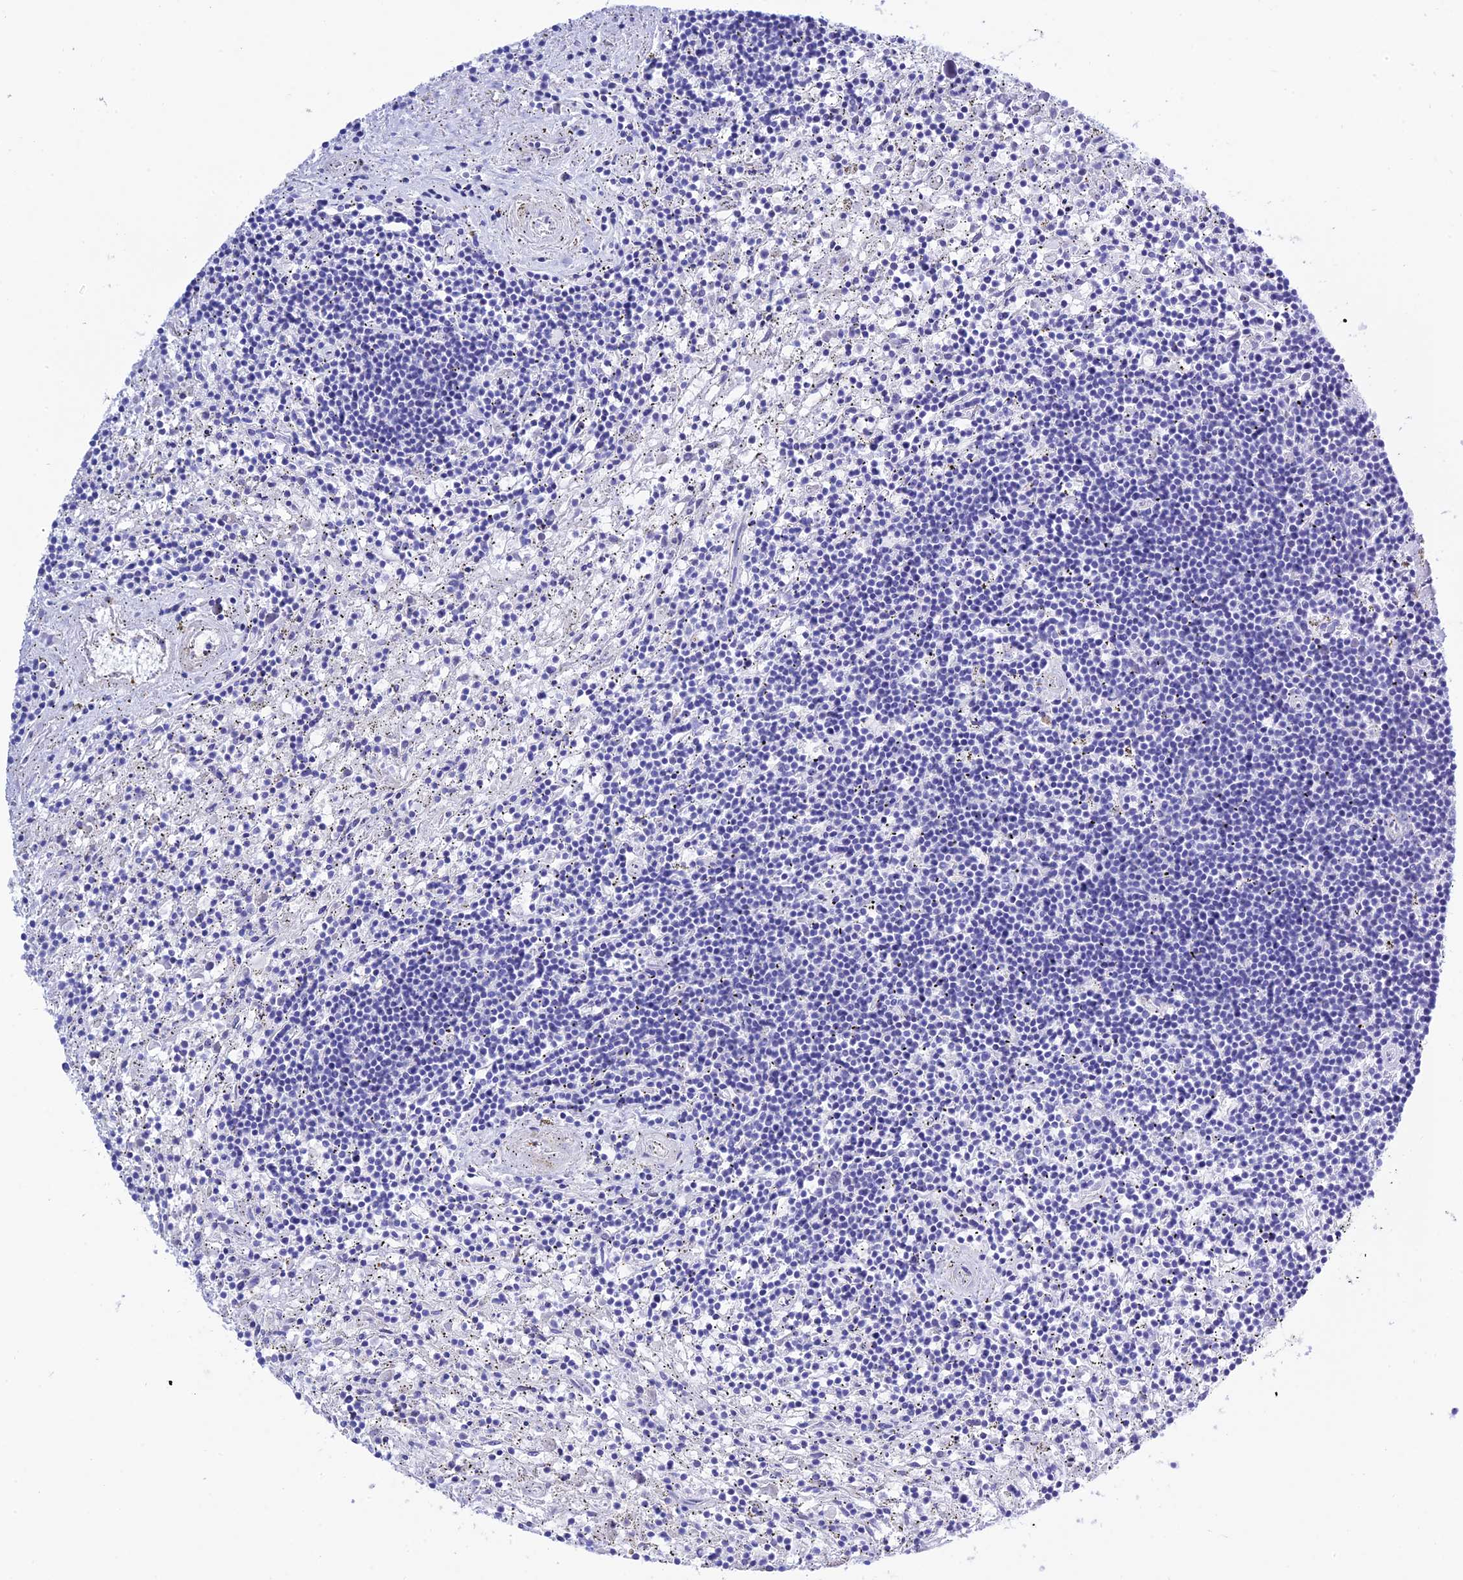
{"staining": {"intensity": "negative", "quantity": "none", "location": "none"}, "tissue": "lymphoma", "cell_type": "Tumor cells", "image_type": "cancer", "snomed": [{"axis": "morphology", "description": "Malignant lymphoma, non-Hodgkin's type, Low grade"}, {"axis": "topography", "description": "Spleen"}], "caption": "Immunohistochemistry (IHC) of human malignant lymphoma, non-Hodgkin's type (low-grade) shows no expression in tumor cells.", "gene": "FRA10AC1", "patient": {"sex": "male", "age": 76}}